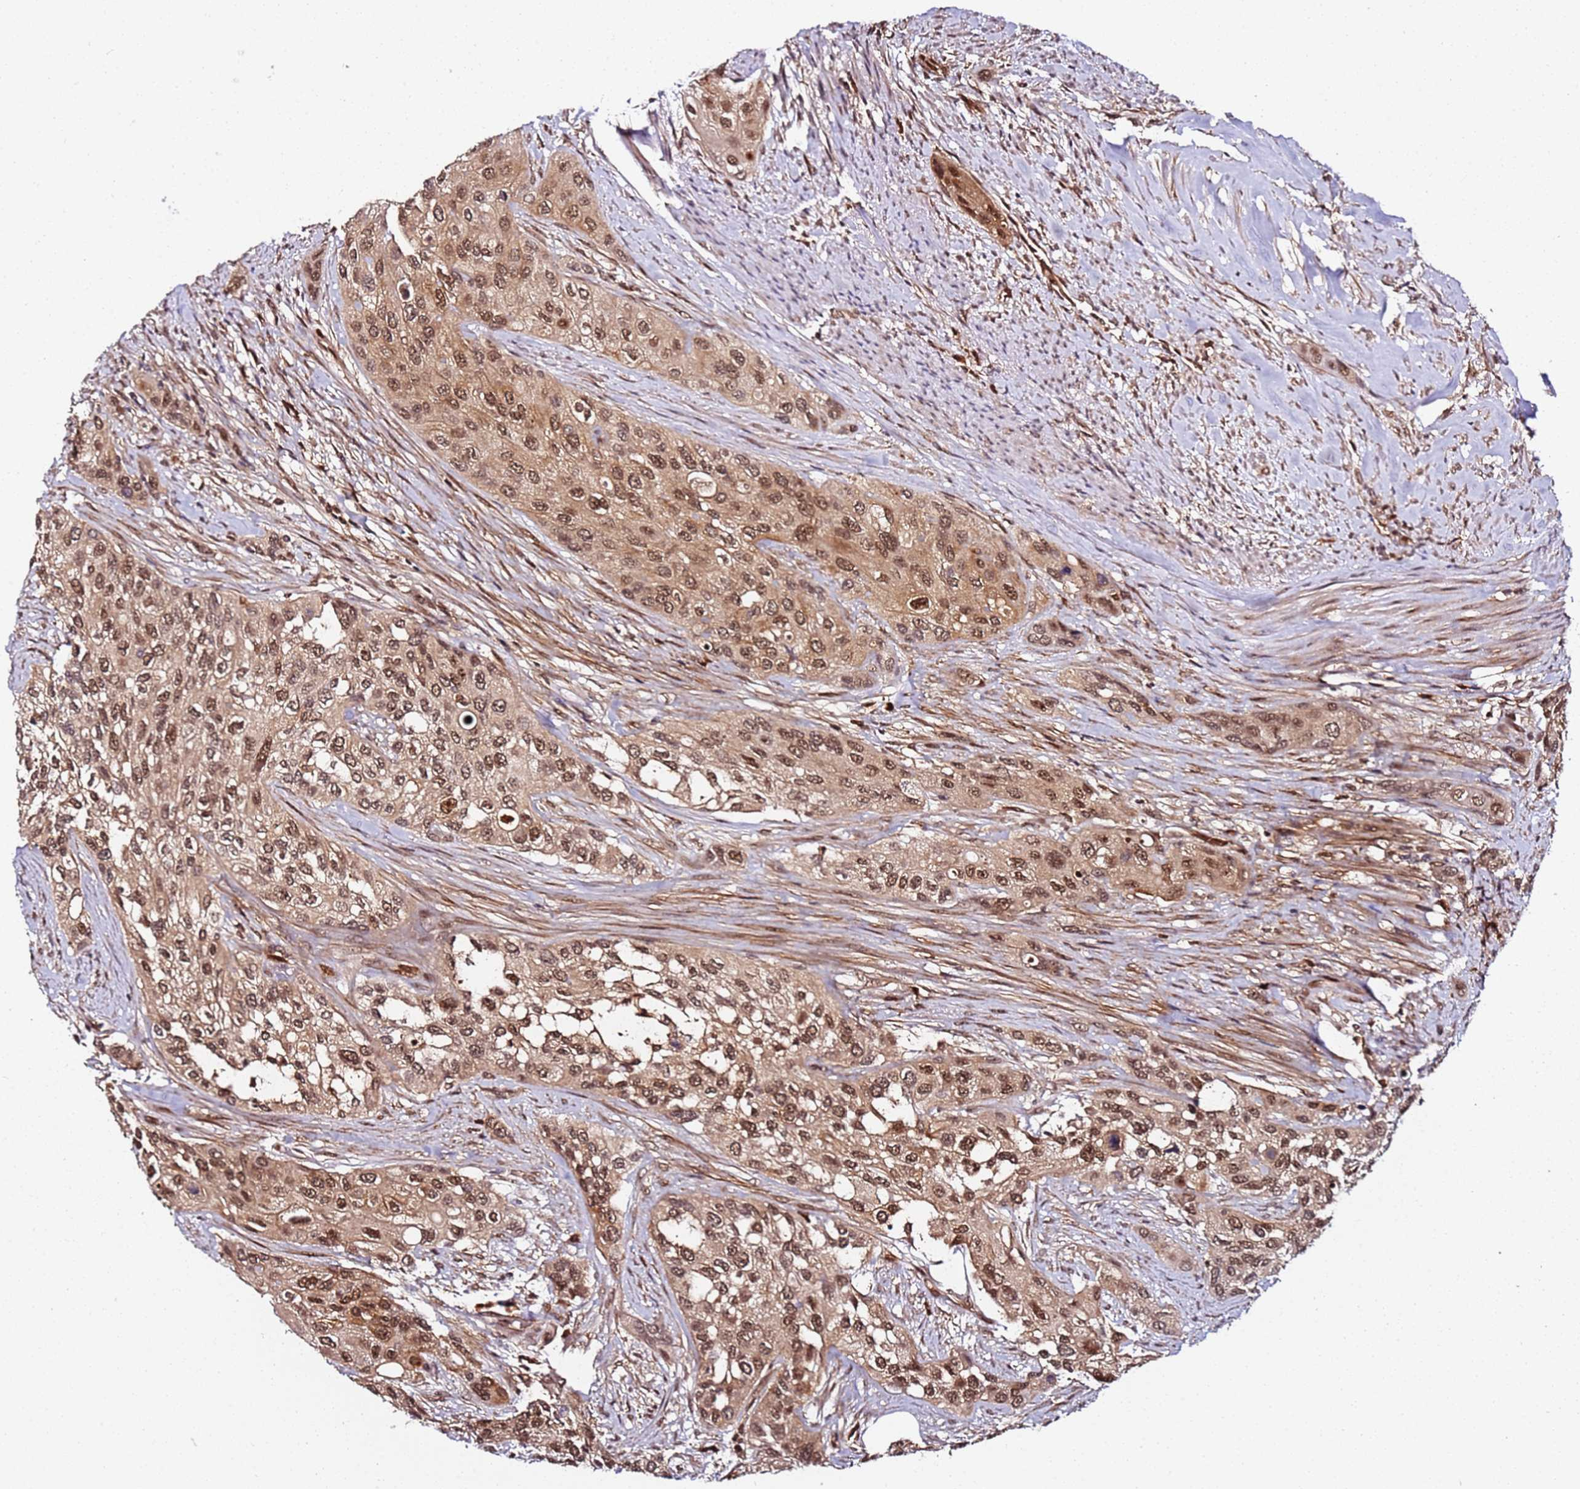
{"staining": {"intensity": "moderate", "quantity": ">75%", "location": "cytoplasmic/membranous,nuclear"}, "tissue": "urothelial cancer", "cell_type": "Tumor cells", "image_type": "cancer", "snomed": [{"axis": "morphology", "description": "Normal tissue, NOS"}, {"axis": "morphology", "description": "Urothelial carcinoma, High grade"}, {"axis": "topography", "description": "Vascular tissue"}, {"axis": "topography", "description": "Urinary bladder"}], "caption": "Protein staining exhibits moderate cytoplasmic/membranous and nuclear staining in about >75% of tumor cells in urothelial cancer.", "gene": "RGS18", "patient": {"sex": "female", "age": 56}}